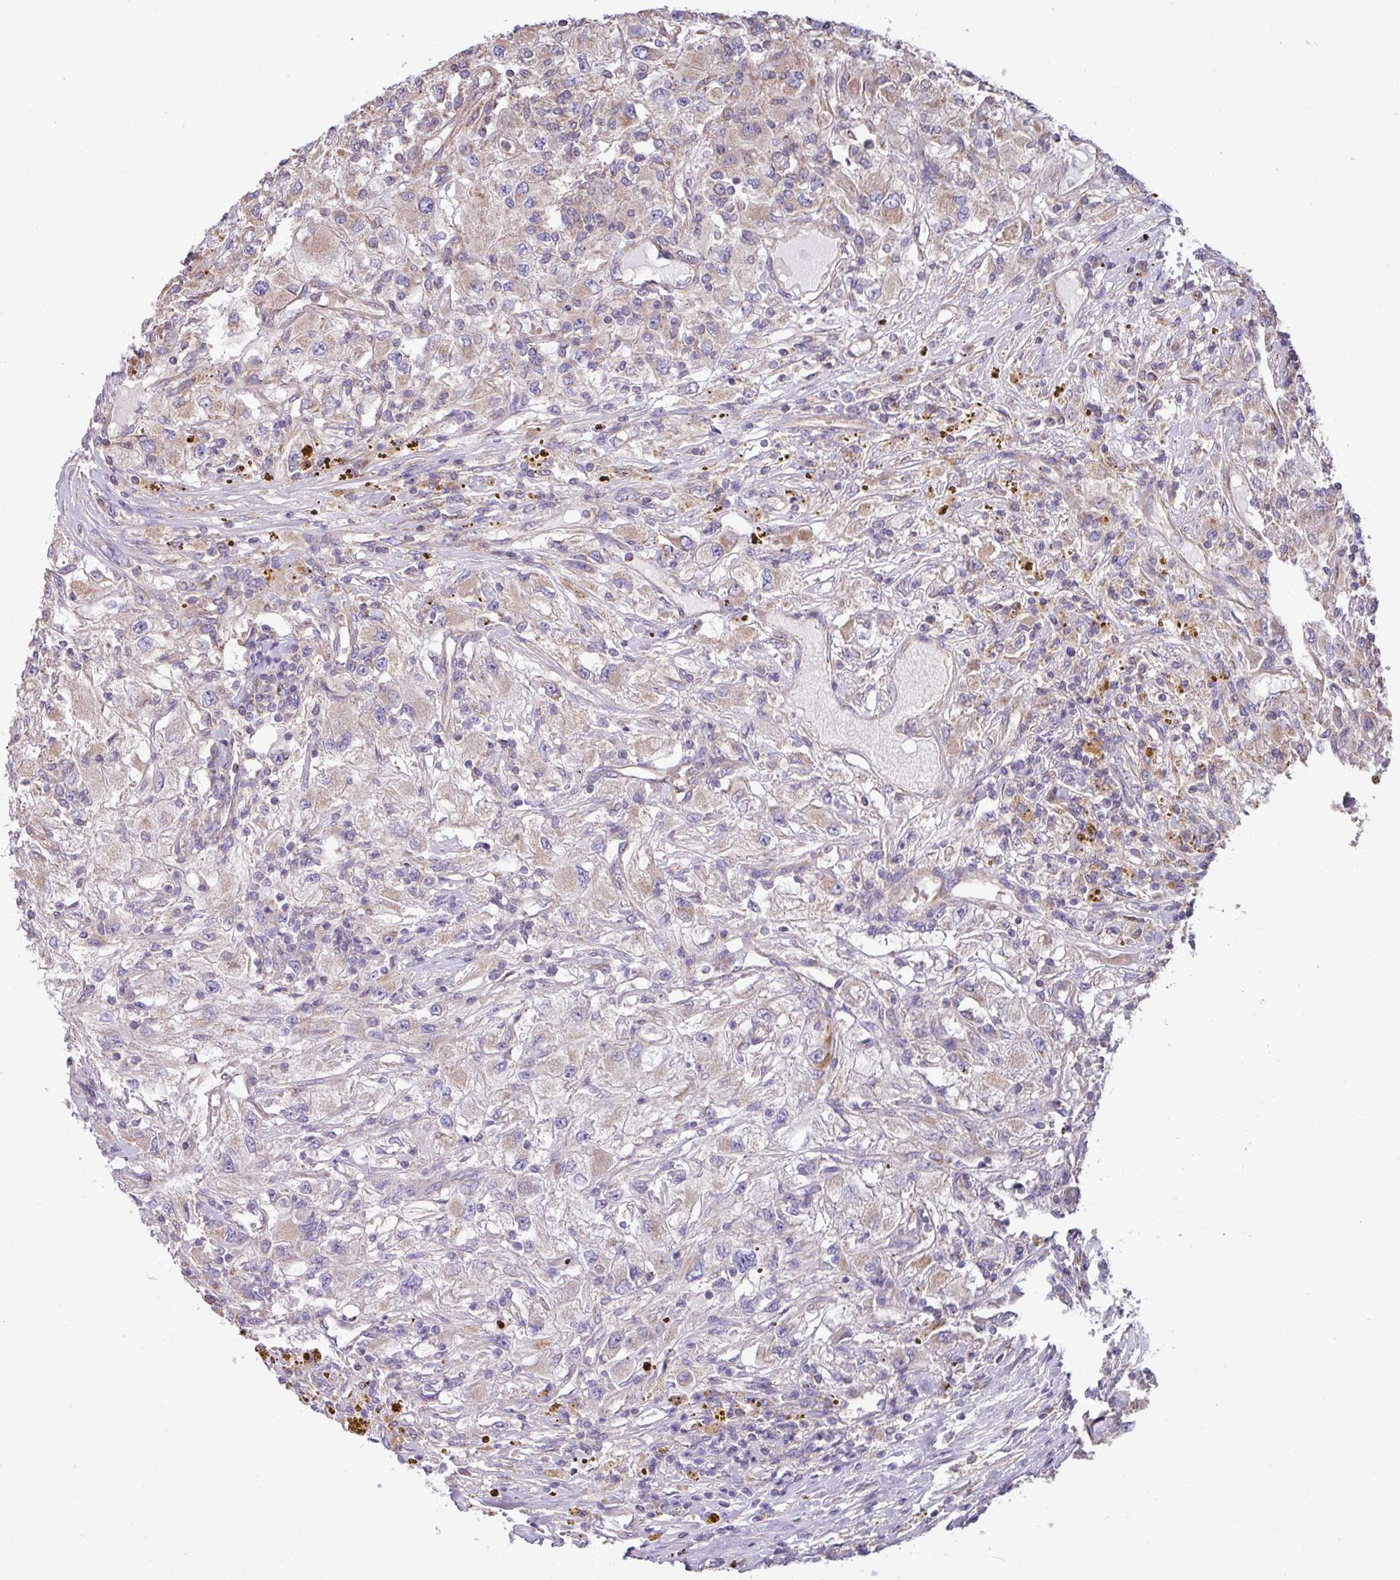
{"staining": {"intensity": "weak", "quantity": "<25%", "location": "cytoplasmic/membranous"}, "tissue": "renal cancer", "cell_type": "Tumor cells", "image_type": "cancer", "snomed": [{"axis": "morphology", "description": "Adenocarcinoma, NOS"}, {"axis": "topography", "description": "Kidney"}], "caption": "Immunohistochemical staining of human renal adenocarcinoma demonstrates no significant positivity in tumor cells.", "gene": "PPM1J", "patient": {"sex": "female", "age": 67}}